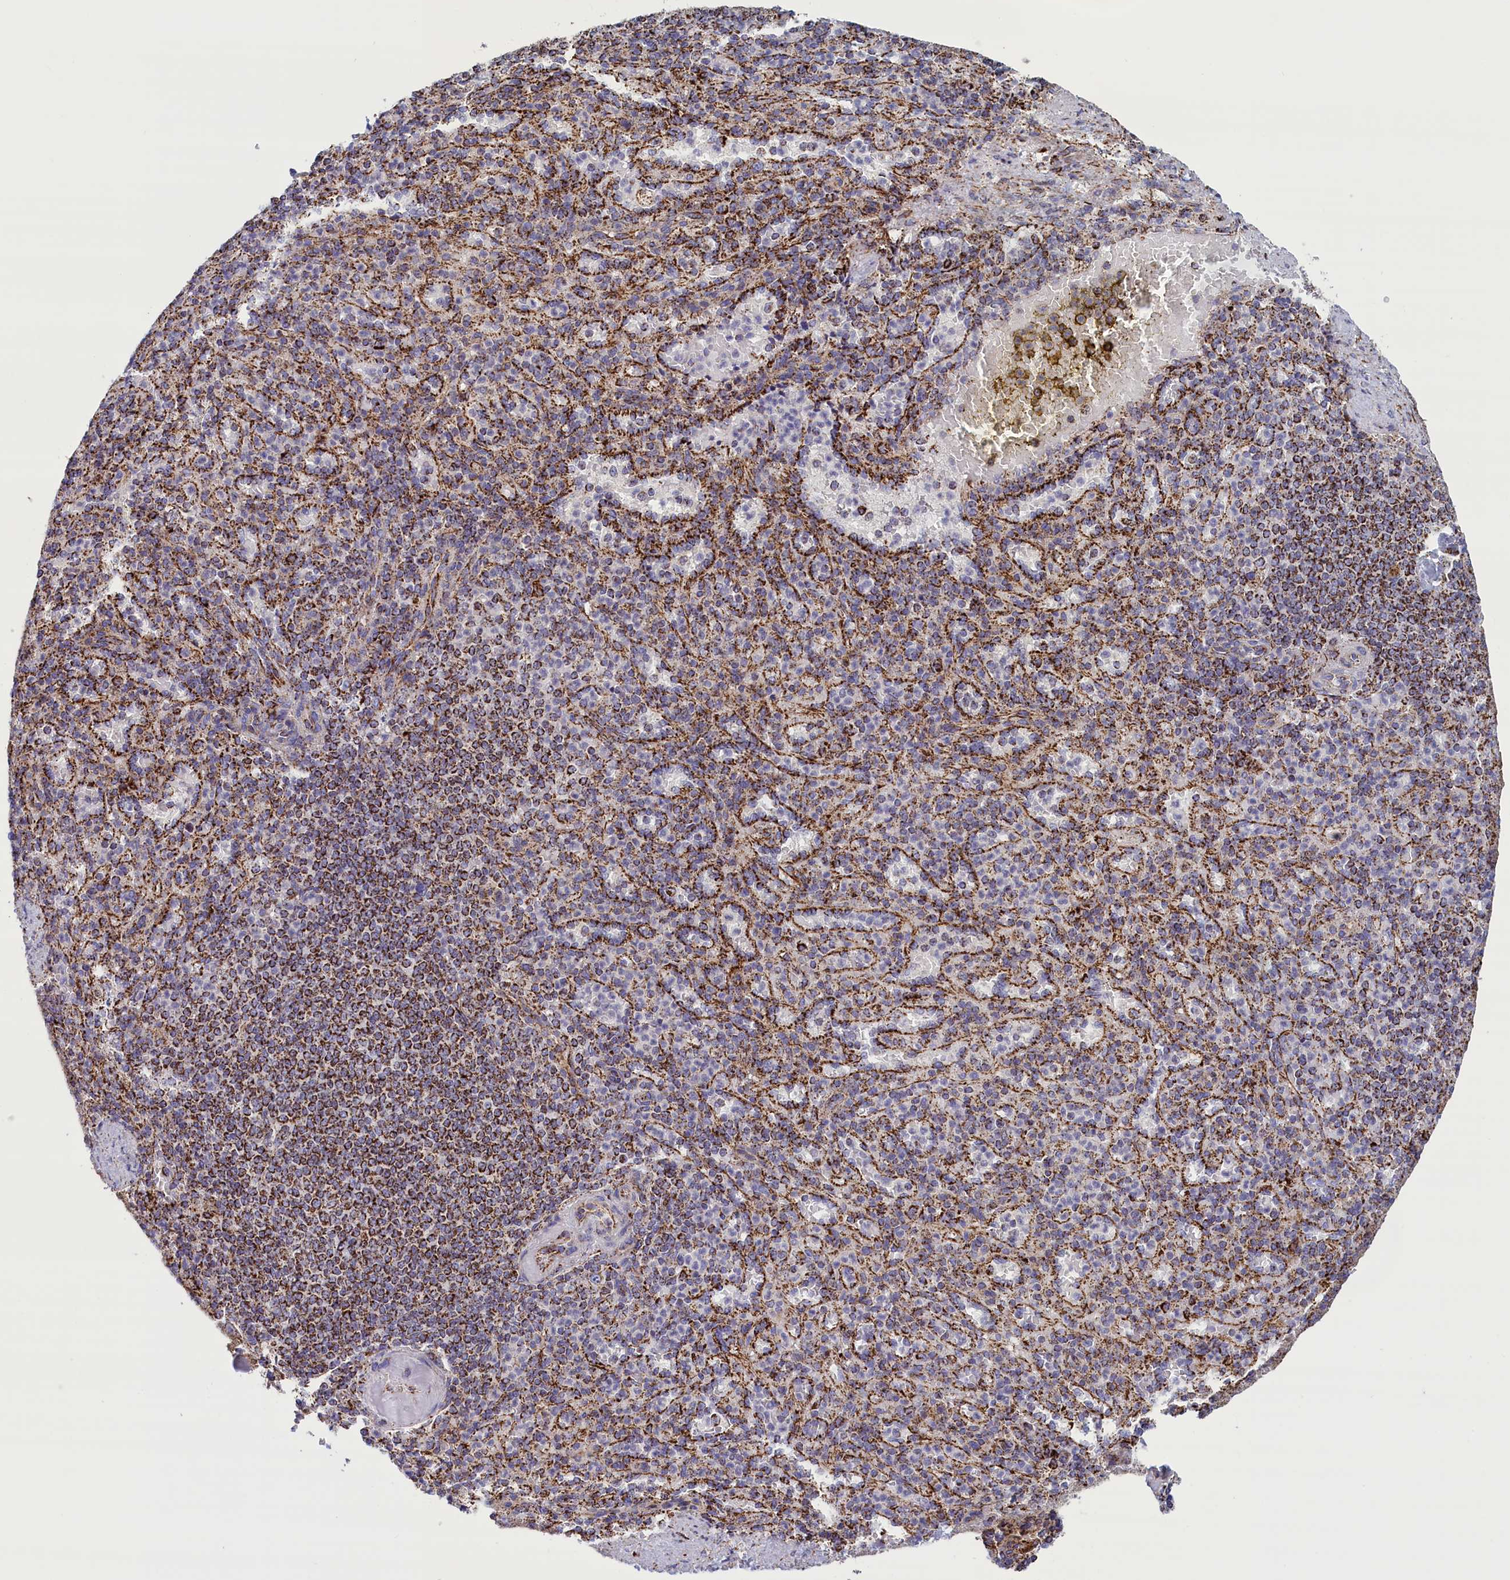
{"staining": {"intensity": "strong", "quantity": "25%-75%", "location": "cytoplasmic/membranous"}, "tissue": "spleen", "cell_type": "Cells in red pulp", "image_type": "normal", "snomed": [{"axis": "morphology", "description": "Normal tissue, NOS"}, {"axis": "topography", "description": "Spleen"}], "caption": "Human spleen stained for a protein (brown) exhibits strong cytoplasmic/membranous positive staining in about 25%-75% of cells in red pulp.", "gene": "ISOC2", "patient": {"sex": "female", "age": 74}}